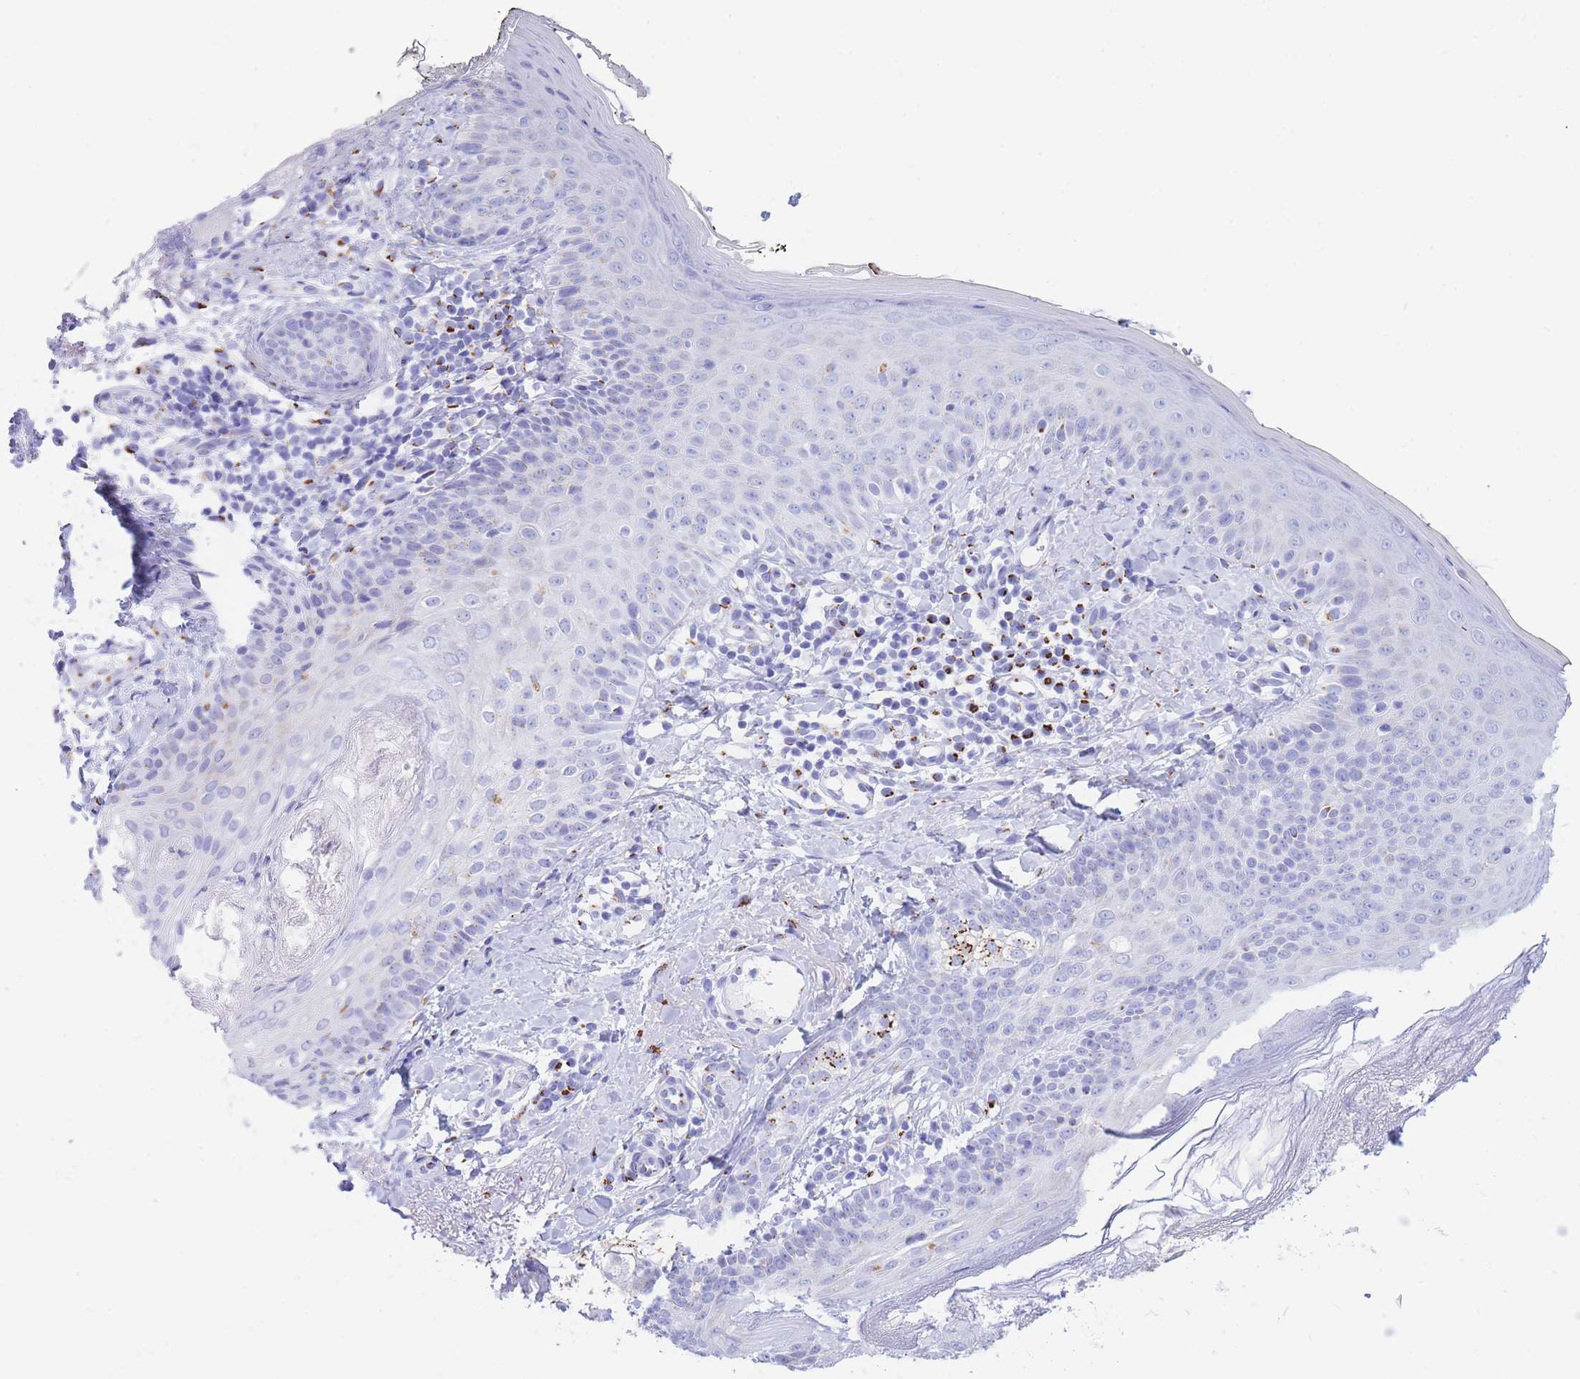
{"staining": {"intensity": "moderate", "quantity": ">75%", "location": "cytoplasmic/membranous"}, "tissue": "skin", "cell_type": "Fibroblasts", "image_type": "normal", "snomed": [{"axis": "morphology", "description": "Normal tissue, NOS"}, {"axis": "topography", "description": "Skin"}], "caption": "Skin was stained to show a protein in brown. There is medium levels of moderate cytoplasmic/membranous staining in approximately >75% of fibroblasts.", "gene": "FAM3C", "patient": {"sex": "male", "age": 57}}